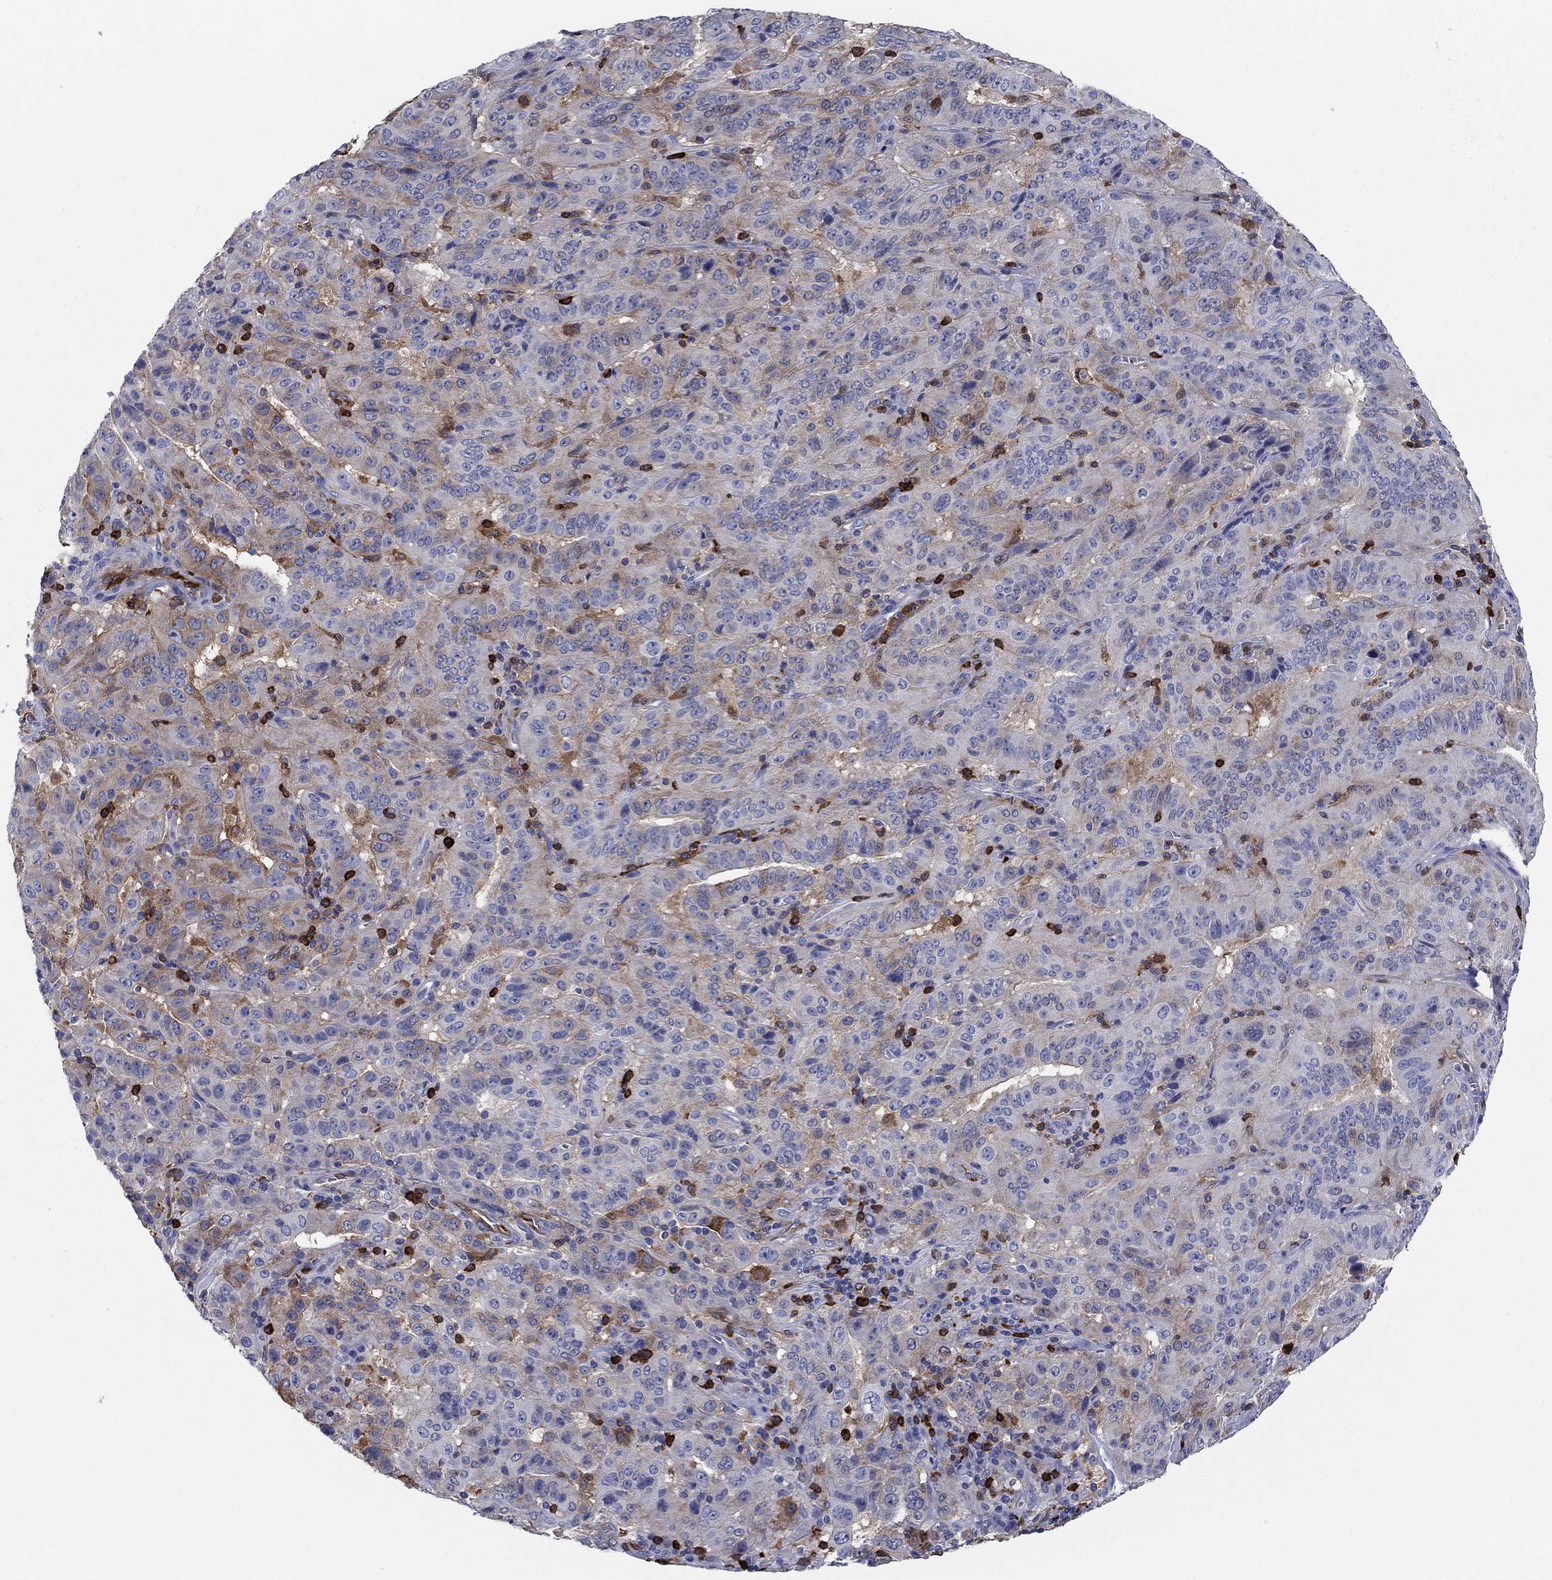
{"staining": {"intensity": "moderate", "quantity": "<25%", "location": "cytoplasmic/membranous"}, "tissue": "pancreatic cancer", "cell_type": "Tumor cells", "image_type": "cancer", "snomed": [{"axis": "morphology", "description": "Adenocarcinoma, NOS"}, {"axis": "topography", "description": "Pancreas"}], "caption": "Protein expression analysis of human pancreatic adenocarcinoma reveals moderate cytoplasmic/membranous positivity in approximately <25% of tumor cells.", "gene": "STMN1", "patient": {"sex": "male", "age": 63}}